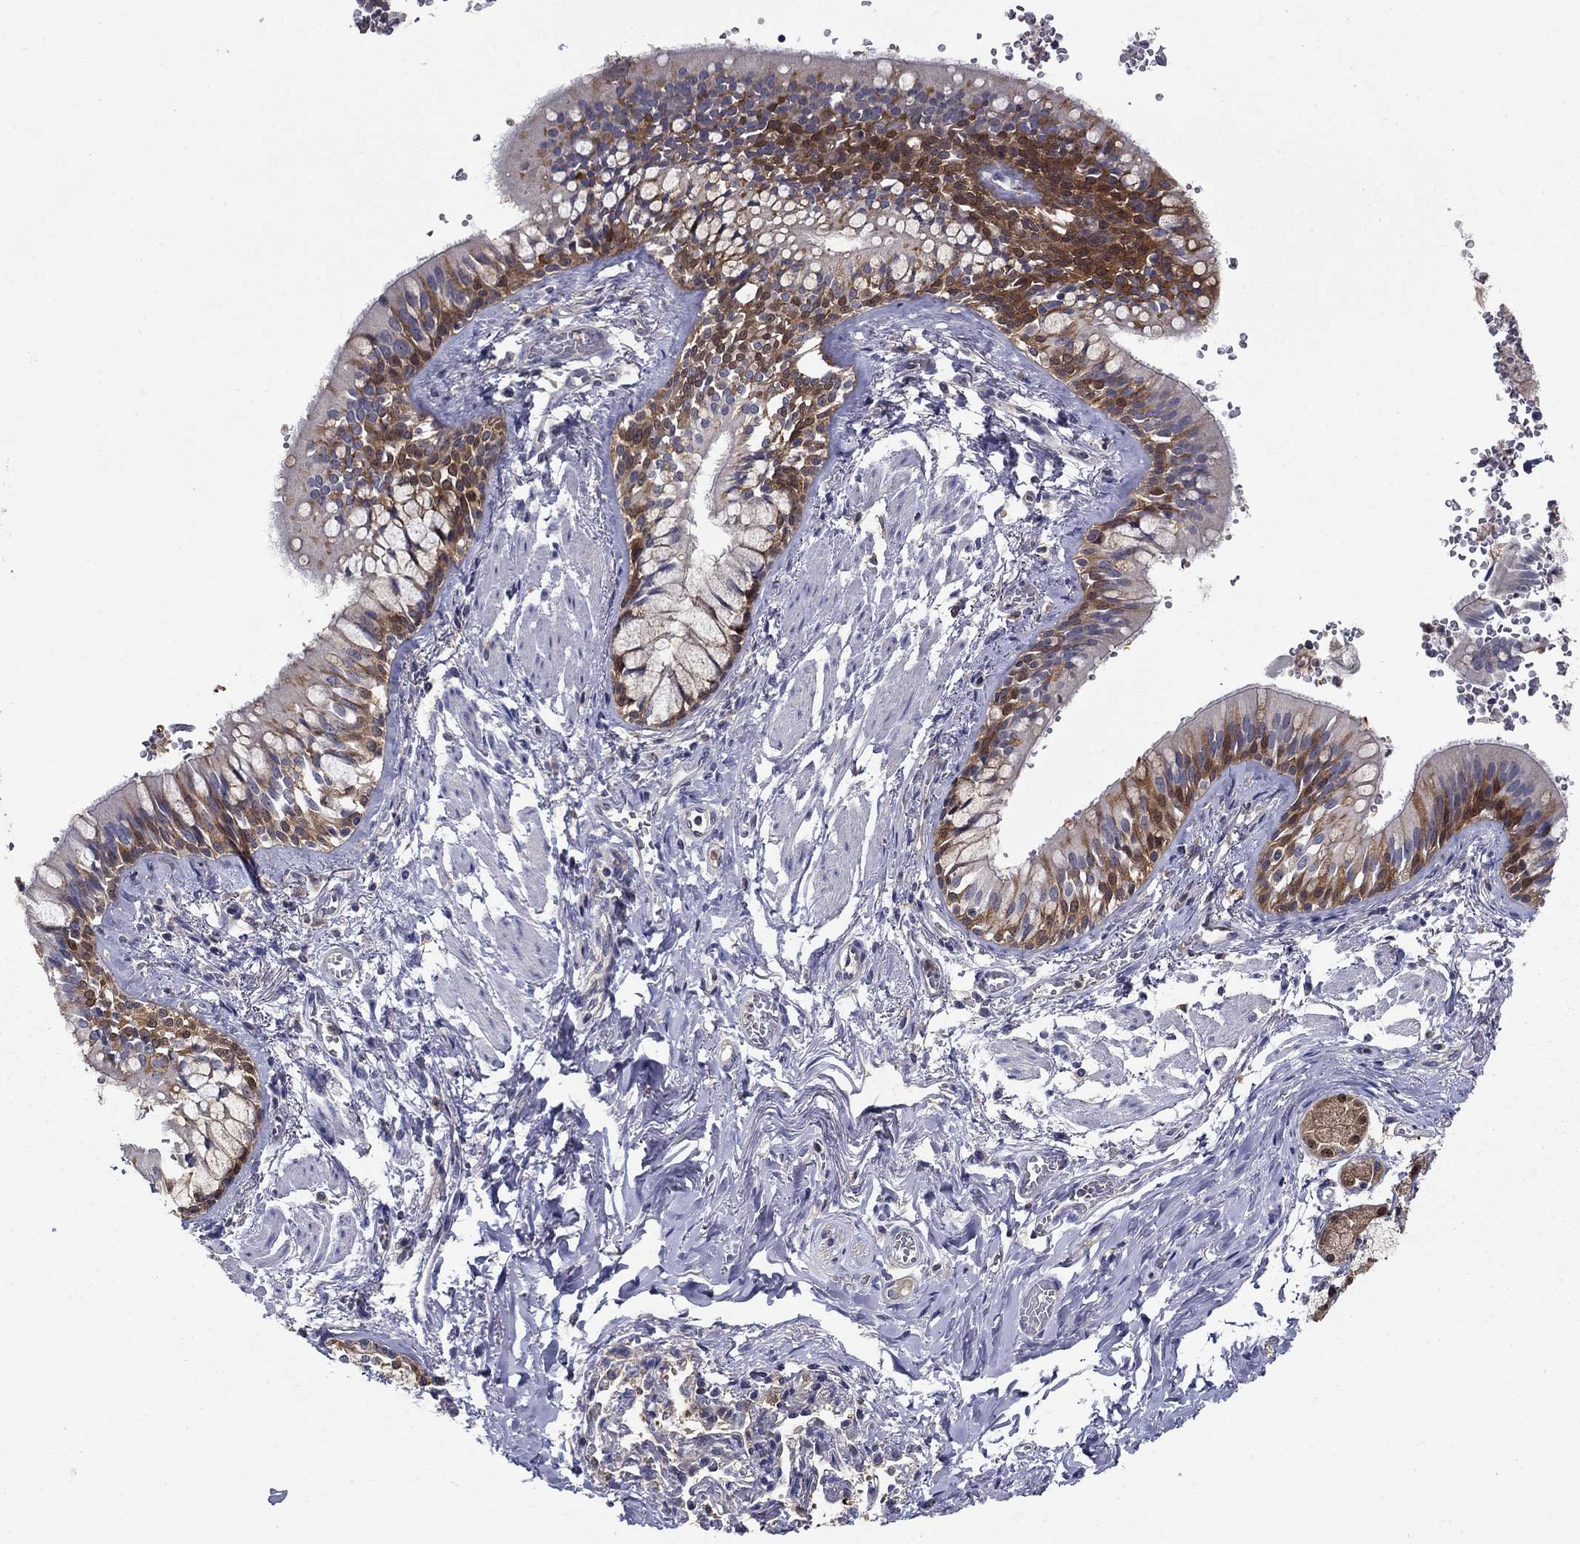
{"staining": {"intensity": "moderate", "quantity": "25%-75%", "location": "cytoplasmic/membranous"}, "tissue": "bronchus", "cell_type": "Respiratory epithelial cells", "image_type": "normal", "snomed": [{"axis": "morphology", "description": "Normal tissue, NOS"}, {"axis": "topography", "description": "Bronchus"}, {"axis": "topography", "description": "Lung"}], "caption": "Respiratory epithelial cells reveal medium levels of moderate cytoplasmic/membranous expression in about 25%-75% of cells in benign human bronchus. (Stains: DAB (3,3'-diaminobenzidine) in brown, nuclei in blue, Microscopy: brightfield microscopy at high magnification).", "gene": "GLTP", "patient": {"sex": "female", "age": 57}}